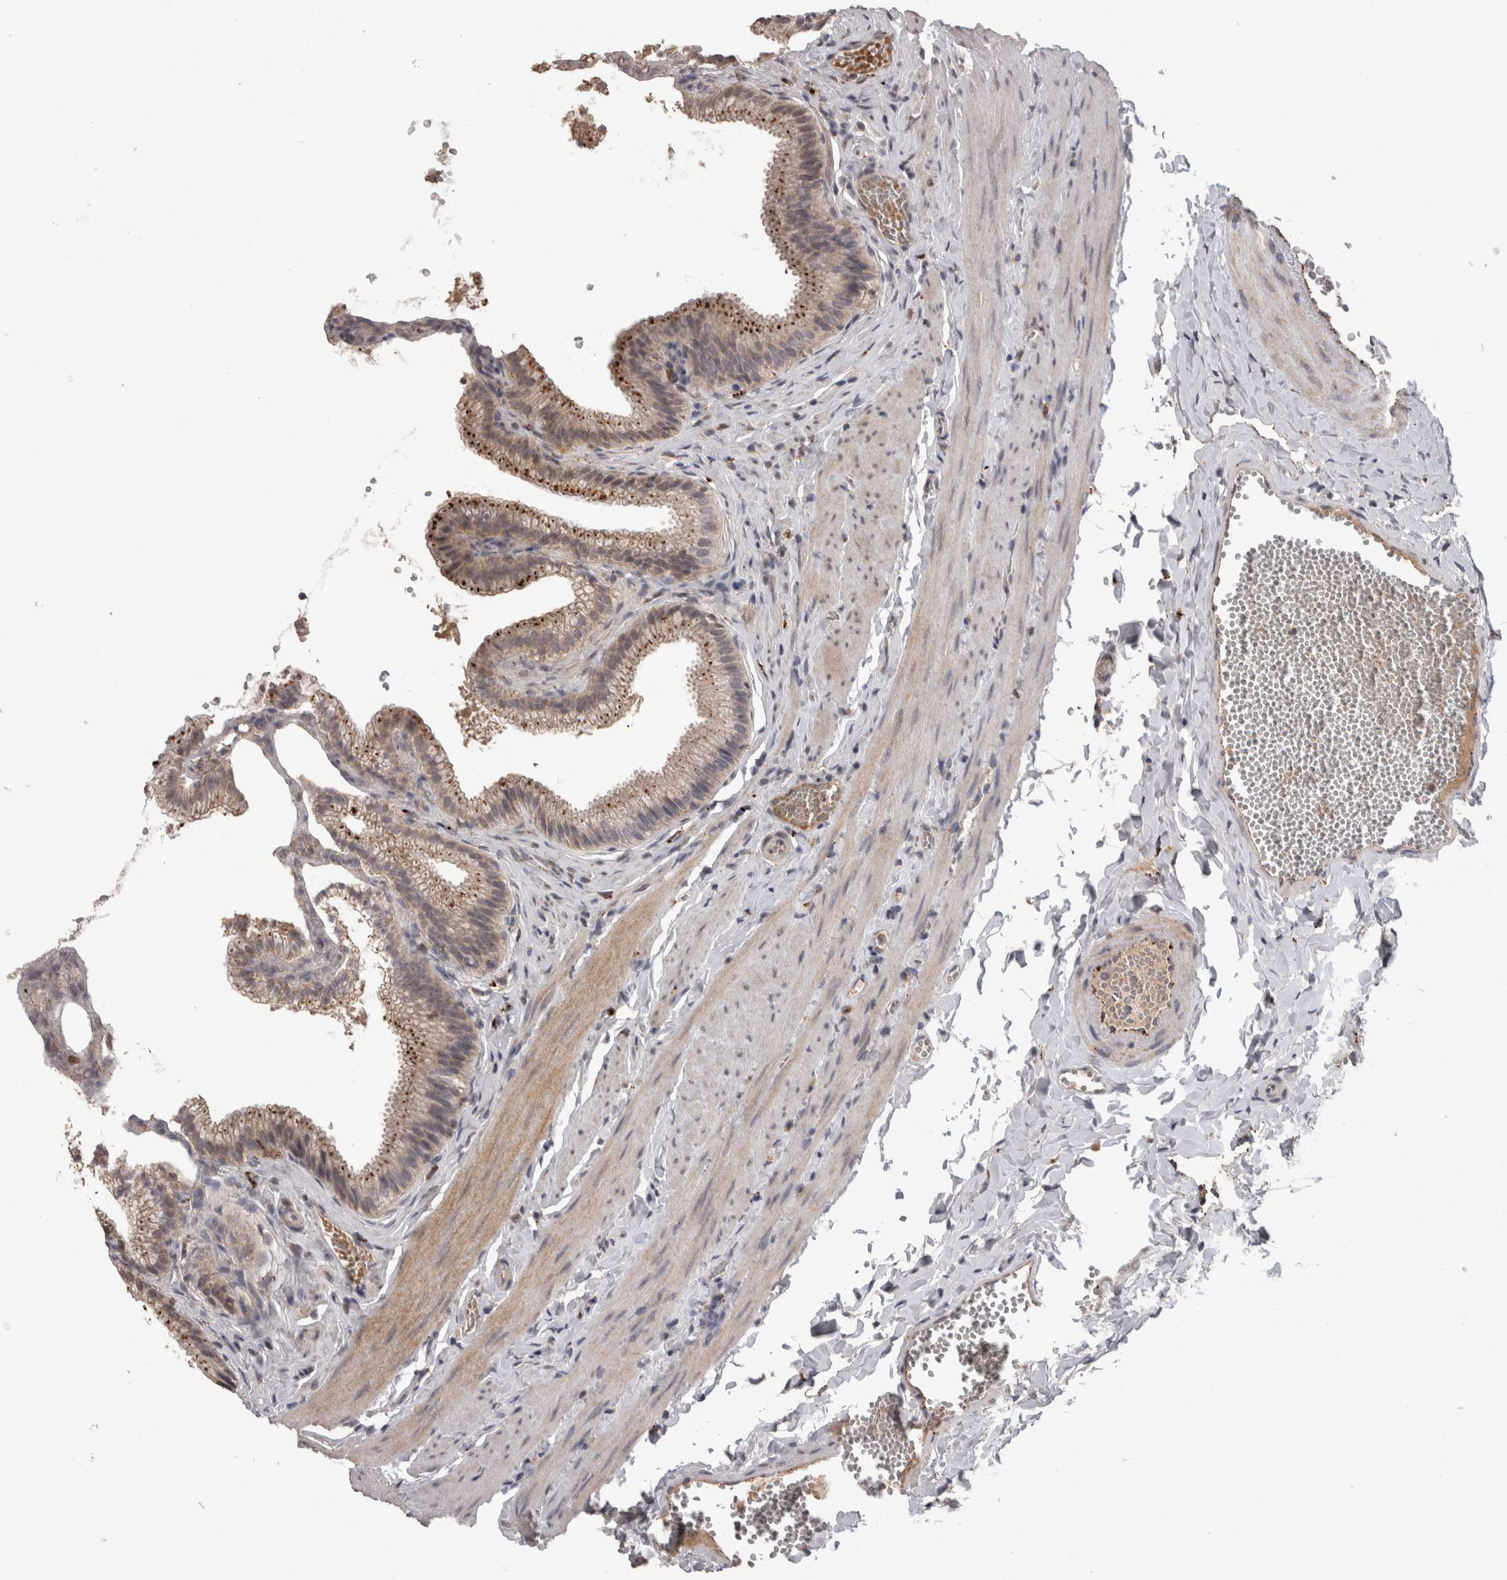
{"staining": {"intensity": "moderate", "quantity": ">75%", "location": "cytoplasmic/membranous"}, "tissue": "gallbladder", "cell_type": "Glandular cells", "image_type": "normal", "snomed": [{"axis": "morphology", "description": "Normal tissue, NOS"}, {"axis": "topography", "description": "Gallbladder"}], "caption": "Gallbladder stained for a protein (brown) shows moderate cytoplasmic/membranous positive staining in about >75% of glandular cells.", "gene": "CTSZ", "patient": {"sex": "male", "age": 38}}